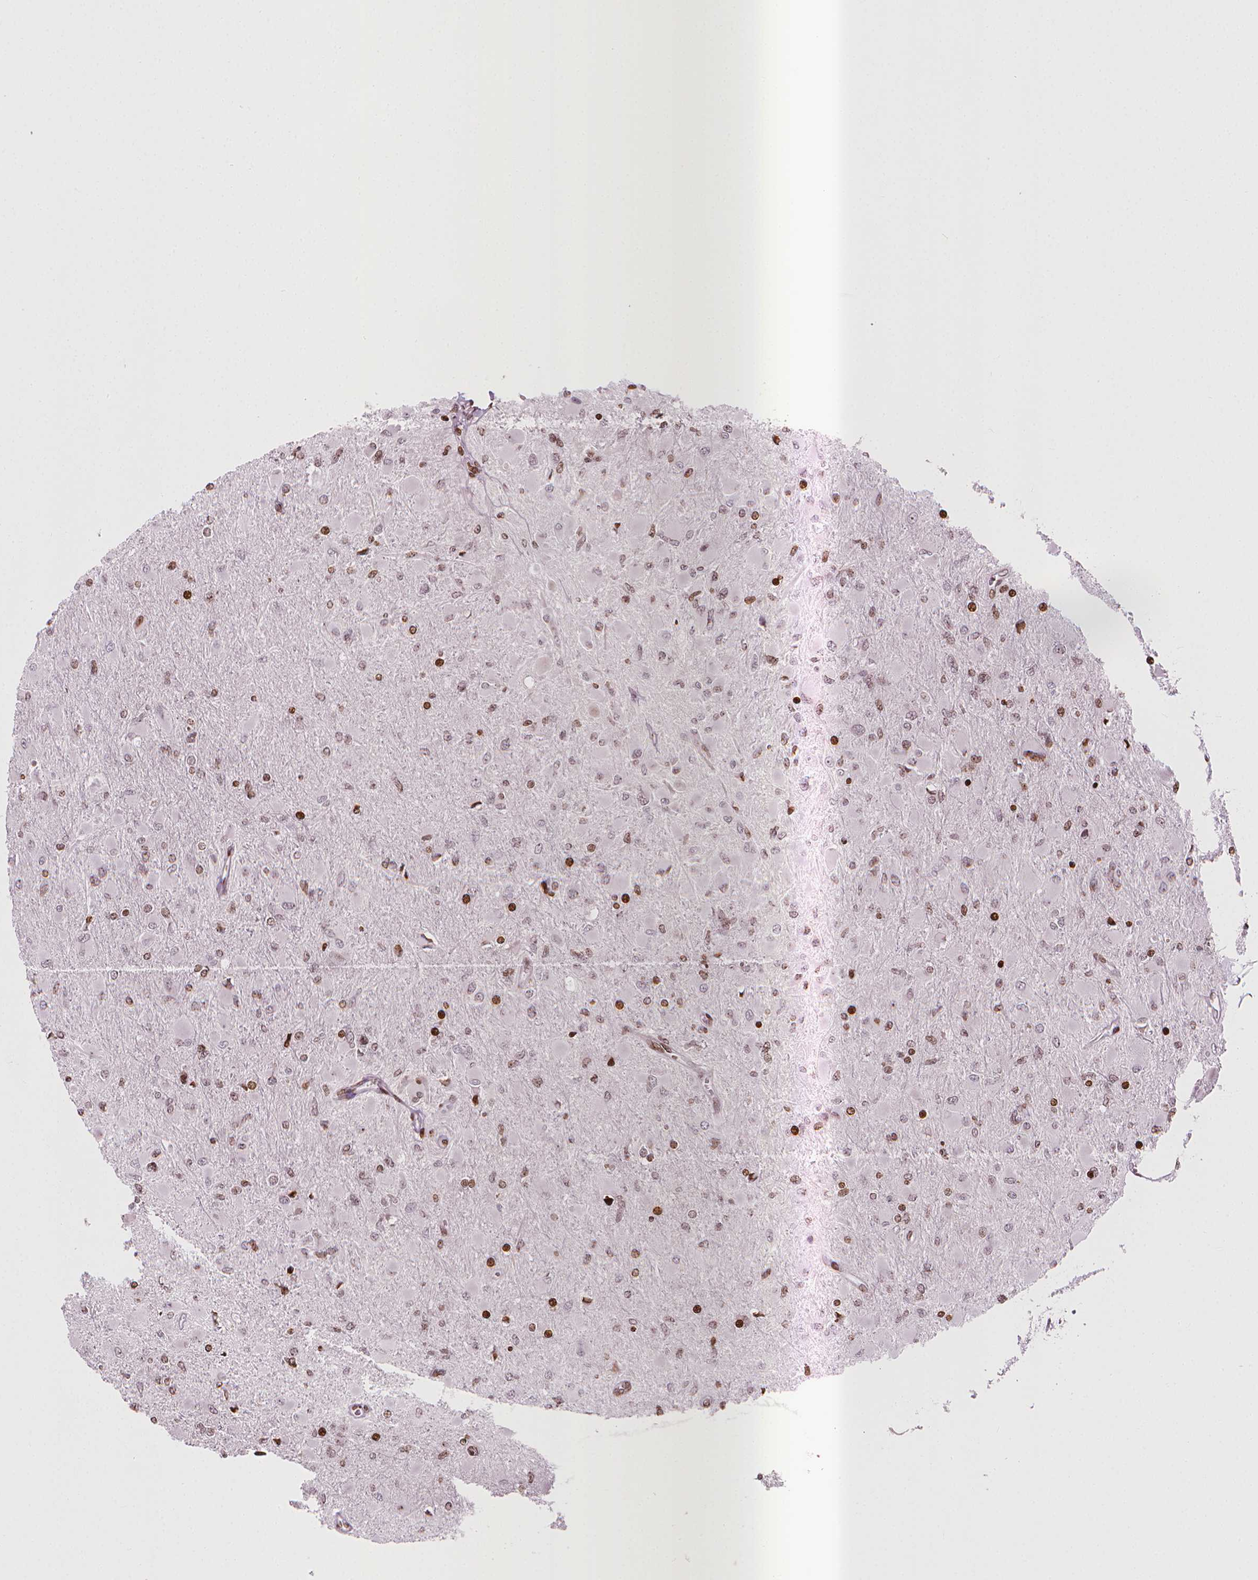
{"staining": {"intensity": "moderate", "quantity": "25%-75%", "location": "nuclear"}, "tissue": "glioma", "cell_type": "Tumor cells", "image_type": "cancer", "snomed": [{"axis": "morphology", "description": "Glioma, malignant, High grade"}, {"axis": "topography", "description": "Cerebral cortex"}], "caption": "Protein expression analysis of malignant glioma (high-grade) demonstrates moderate nuclear staining in about 25%-75% of tumor cells.", "gene": "PIP4K2A", "patient": {"sex": "female", "age": 36}}